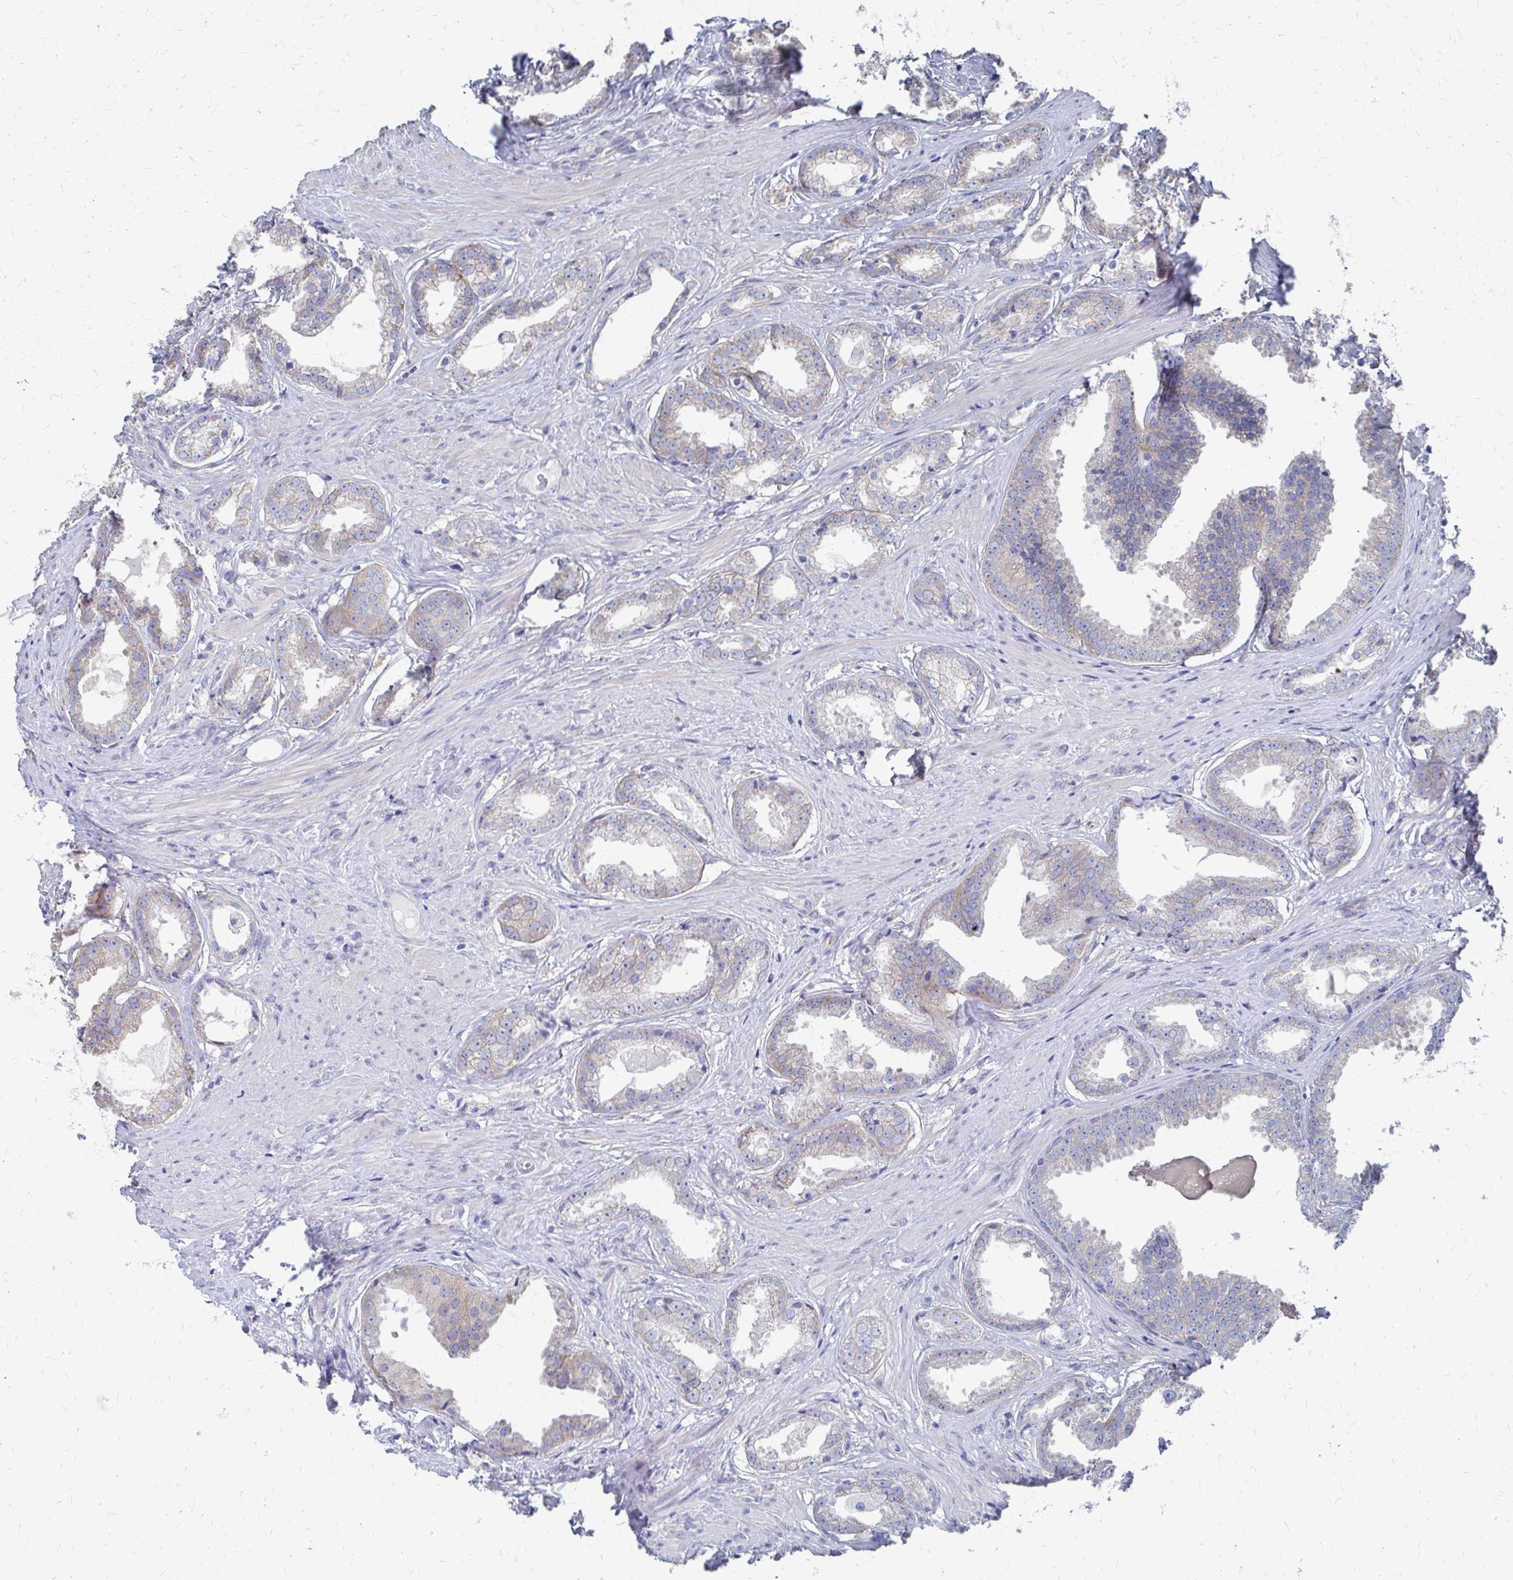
{"staining": {"intensity": "weak", "quantity": "25%-75%", "location": "cytoplasmic/membranous"}, "tissue": "prostate cancer", "cell_type": "Tumor cells", "image_type": "cancer", "snomed": [{"axis": "morphology", "description": "Adenocarcinoma, Low grade"}, {"axis": "topography", "description": "Prostate"}], "caption": "Weak cytoplasmic/membranous expression for a protein is appreciated in approximately 25%-75% of tumor cells of adenocarcinoma (low-grade) (prostate) using immunohistochemistry (IHC).", "gene": "PLEKHG7", "patient": {"sex": "male", "age": 65}}